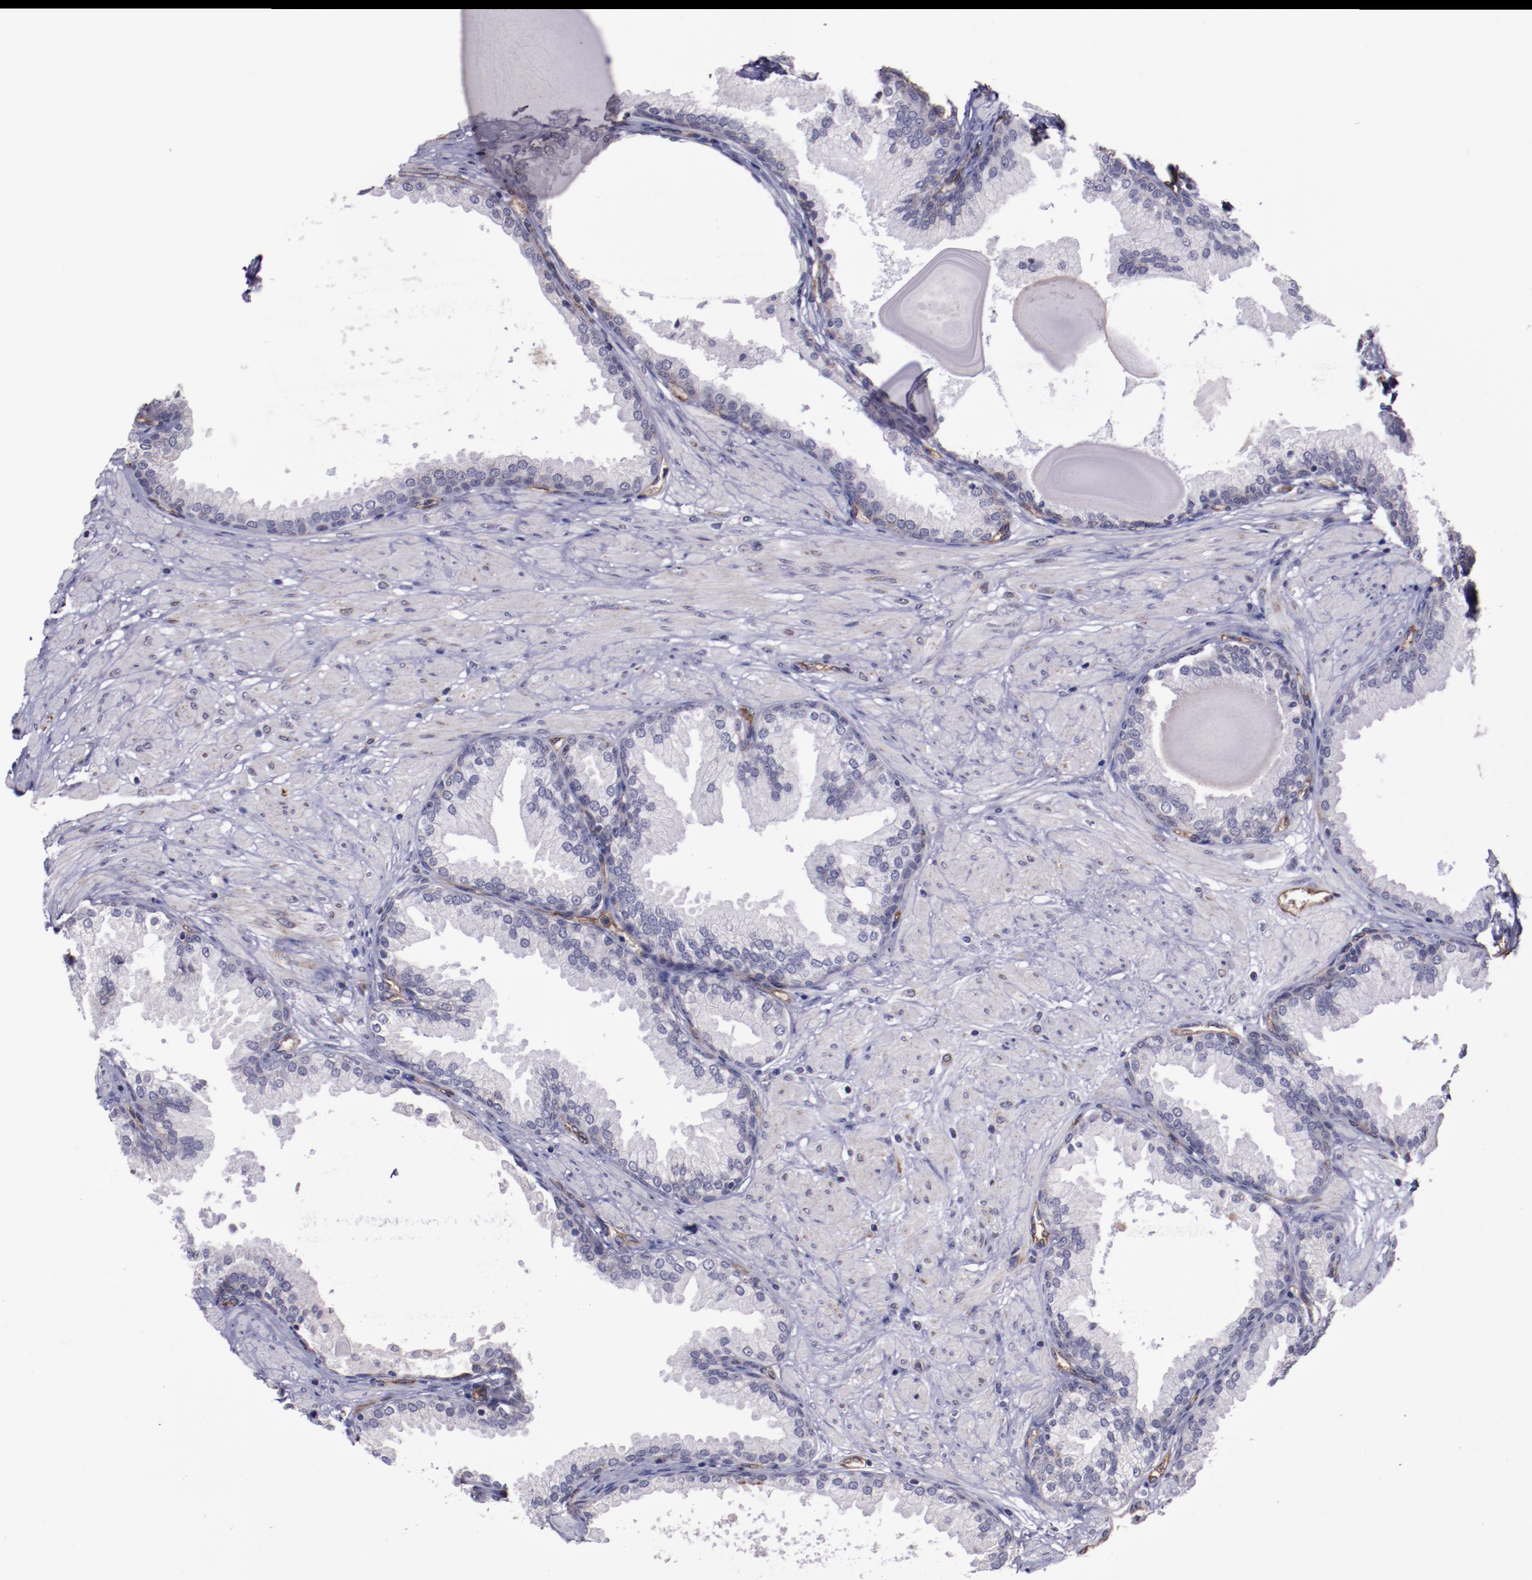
{"staining": {"intensity": "moderate", "quantity": ">75%", "location": "cytoplasmic/membranous"}, "tissue": "prostate", "cell_type": "Glandular cells", "image_type": "normal", "snomed": [{"axis": "morphology", "description": "Normal tissue, NOS"}, {"axis": "topography", "description": "Prostate"}], "caption": "Immunohistochemistry (IHC) micrograph of normal human prostate stained for a protein (brown), which reveals medium levels of moderate cytoplasmic/membranous expression in approximately >75% of glandular cells.", "gene": "LONP1", "patient": {"sex": "male", "age": 51}}